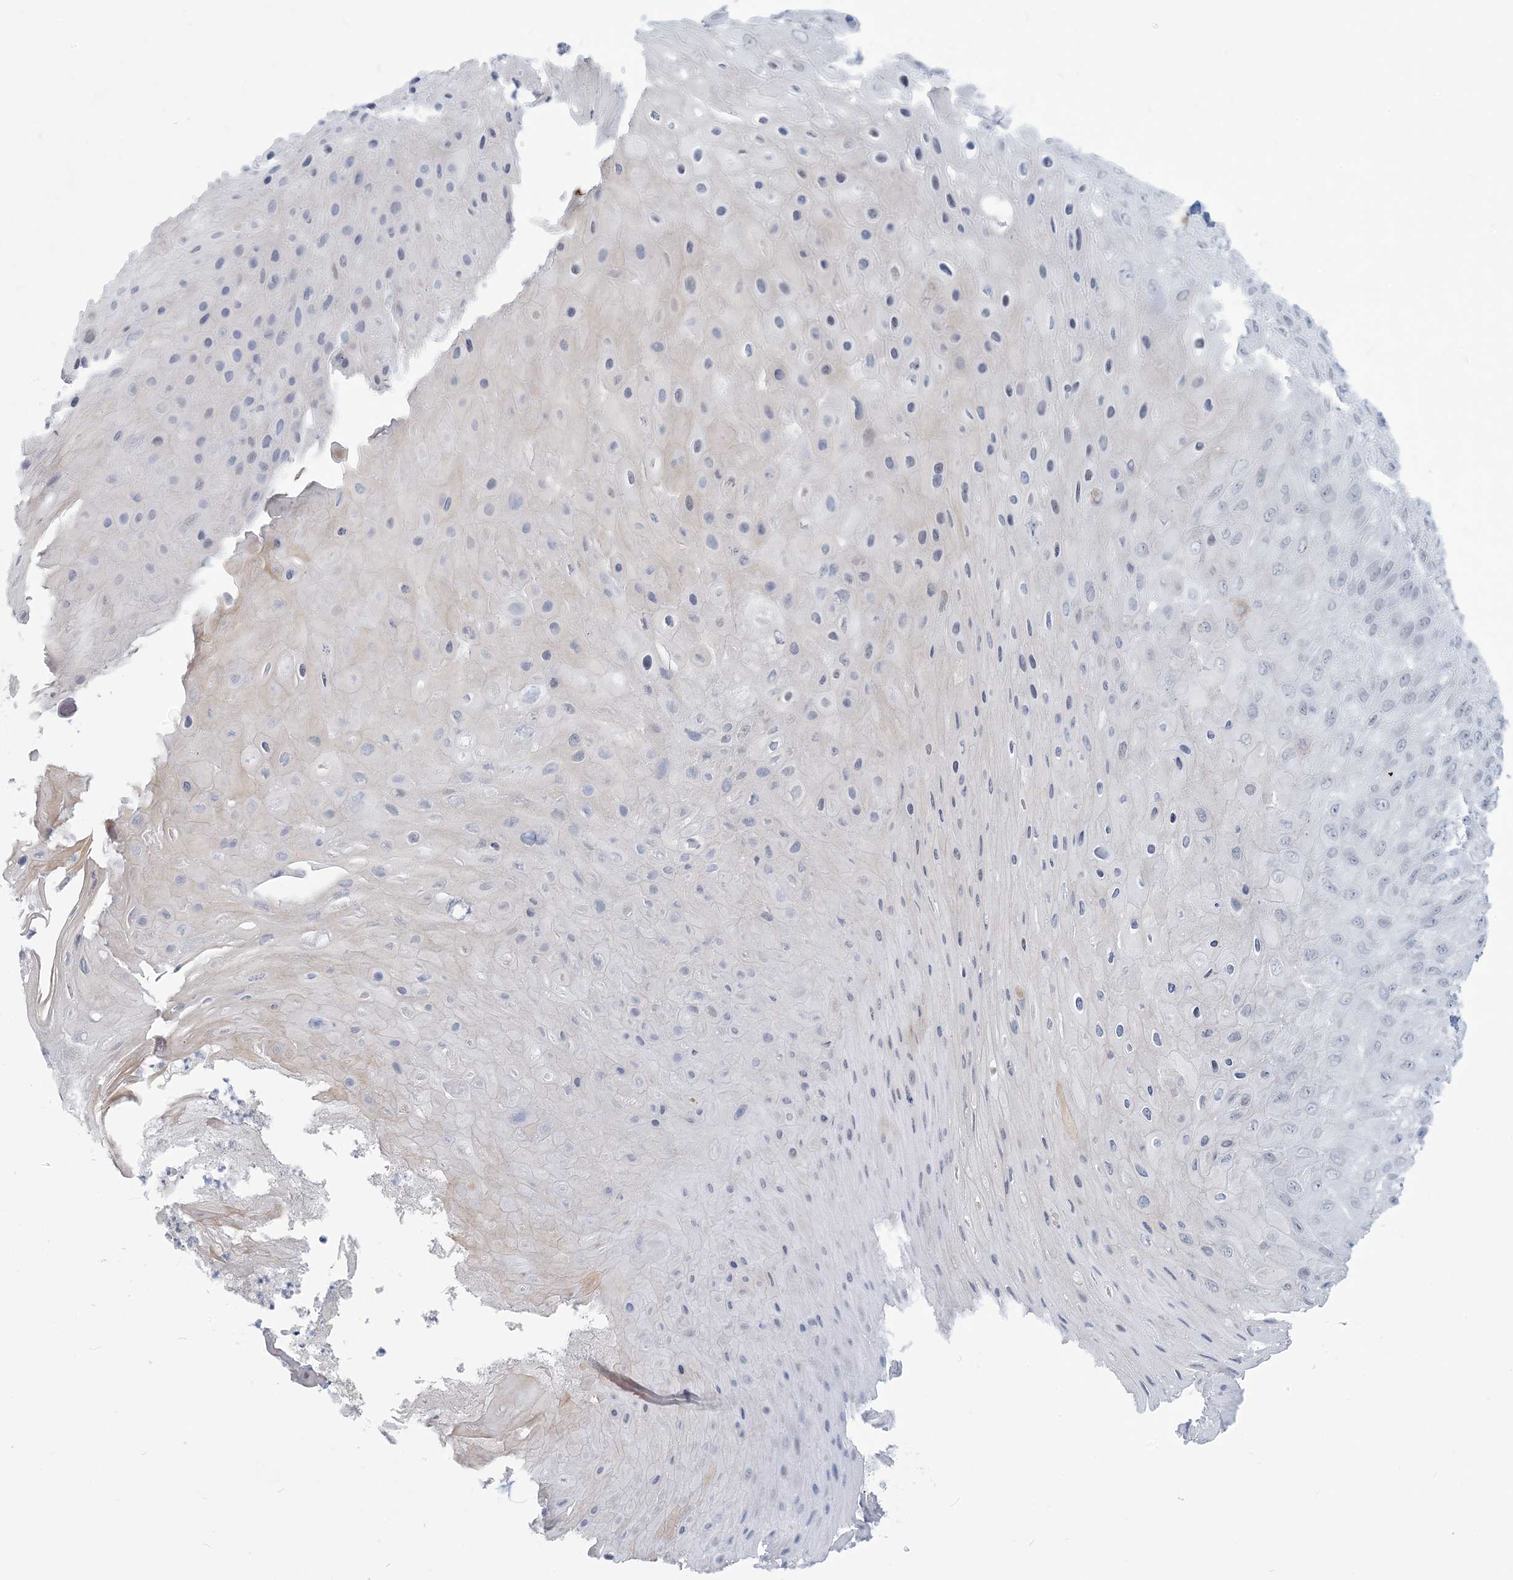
{"staining": {"intensity": "negative", "quantity": "none", "location": "none"}, "tissue": "skin cancer", "cell_type": "Tumor cells", "image_type": "cancer", "snomed": [{"axis": "morphology", "description": "Squamous cell carcinoma, NOS"}, {"axis": "topography", "description": "Skin"}], "caption": "DAB (3,3'-diaminobenzidine) immunohistochemical staining of human skin cancer exhibits no significant expression in tumor cells.", "gene": "SCML1", "patient": {"sex": "female", "age": 88}}